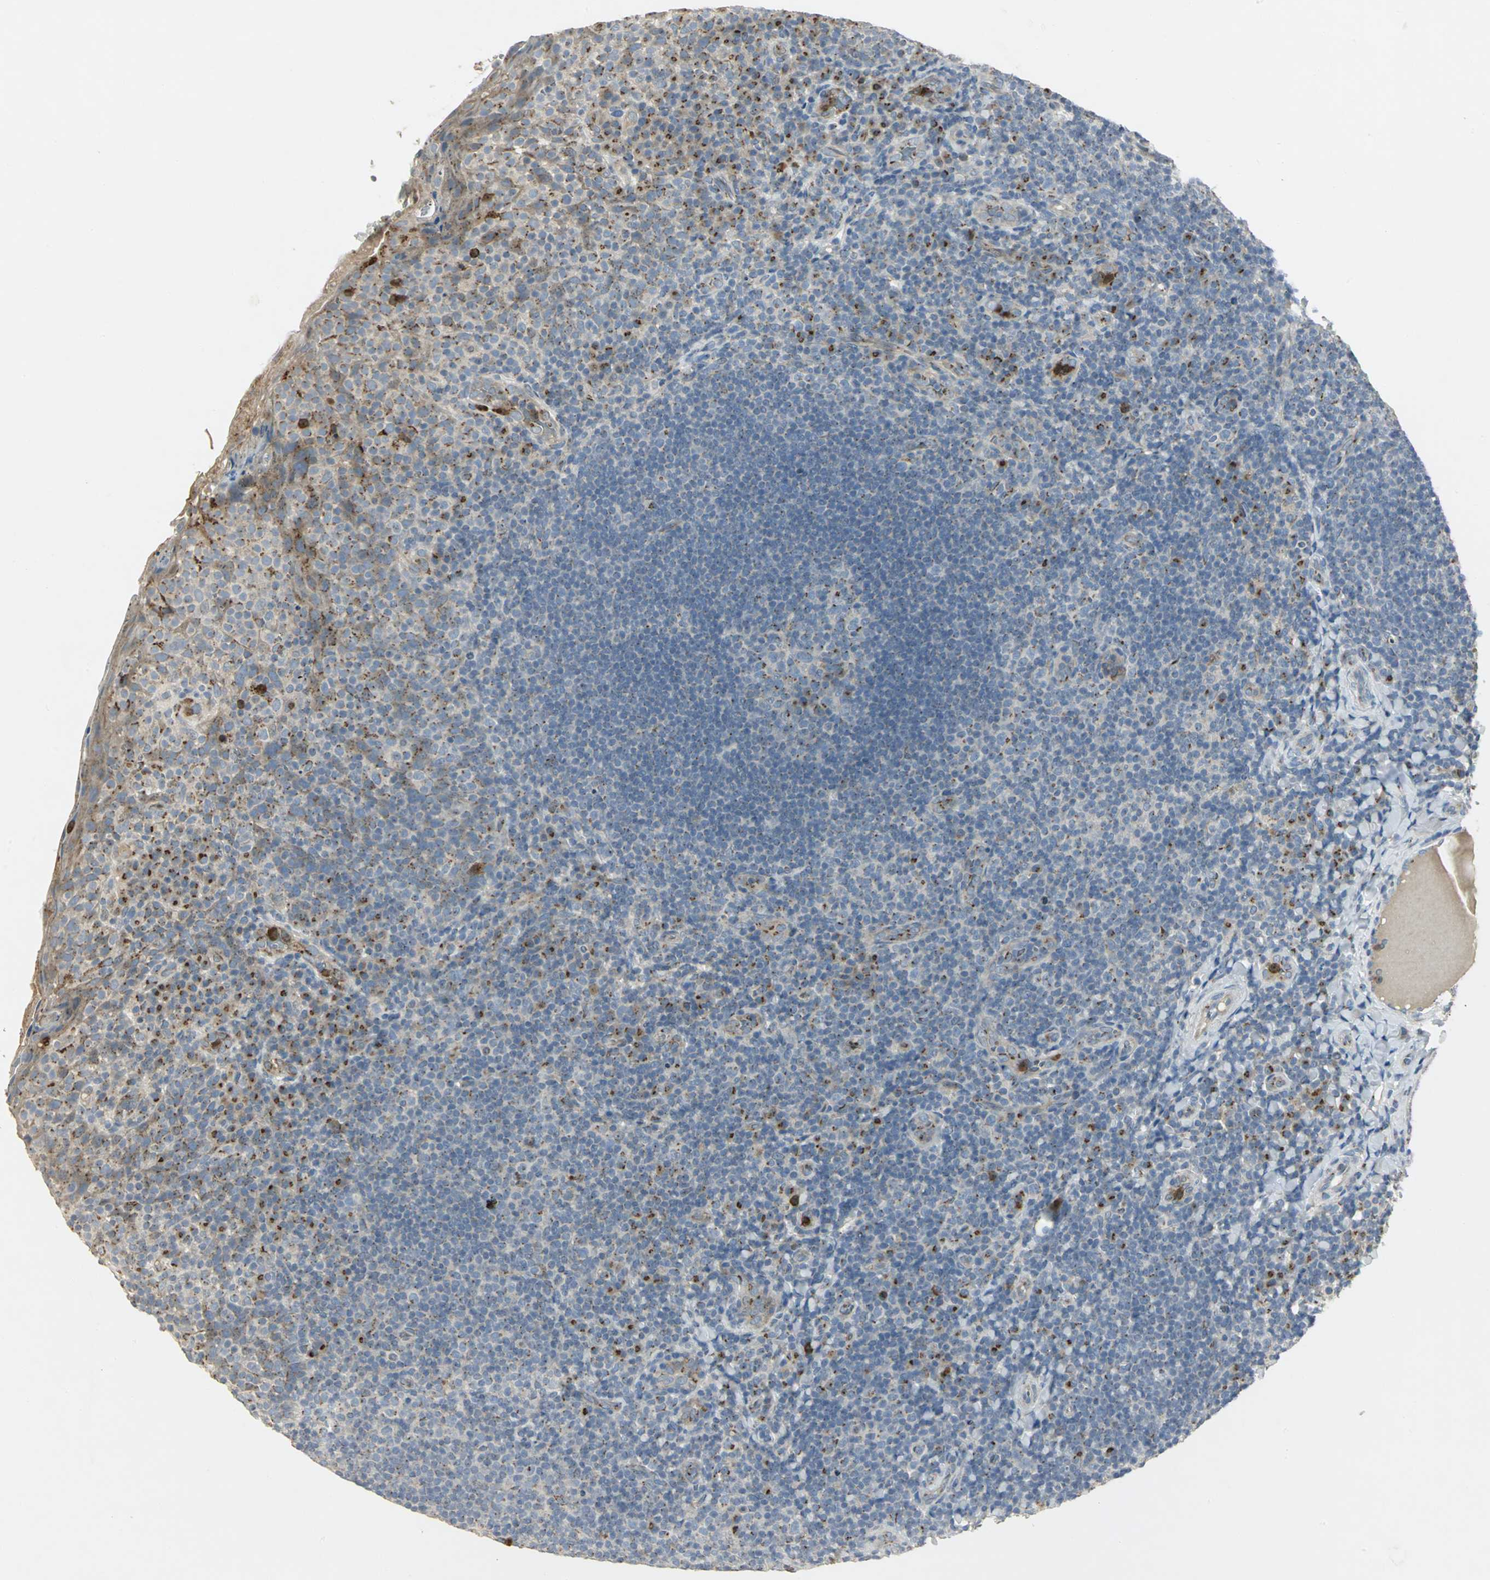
{"staining": {"intensity": "weak", "quantity": "<25%", "location": "cytoplasmic/membranous"}, "tissue": "tonsil", "cell_type": "Germinal center cells", "image_type": "normal", "snomed": [{"axis": "morphology", "description": "Normal tissue, NOS"}, {"axis": "topography", "description": "Tonsil"}], "caption": "Immunohistochemical staining of unremarkable human tonsil demonstrates no significant positivity in germinal center cells. (Brightfield microscopy of DAB (3,3'-diaminobenzidine) immunohistochemistry (IHC) at high magnification).", "gene": "TM9SF2", "patient": {"sex": "male", "age": 17}}